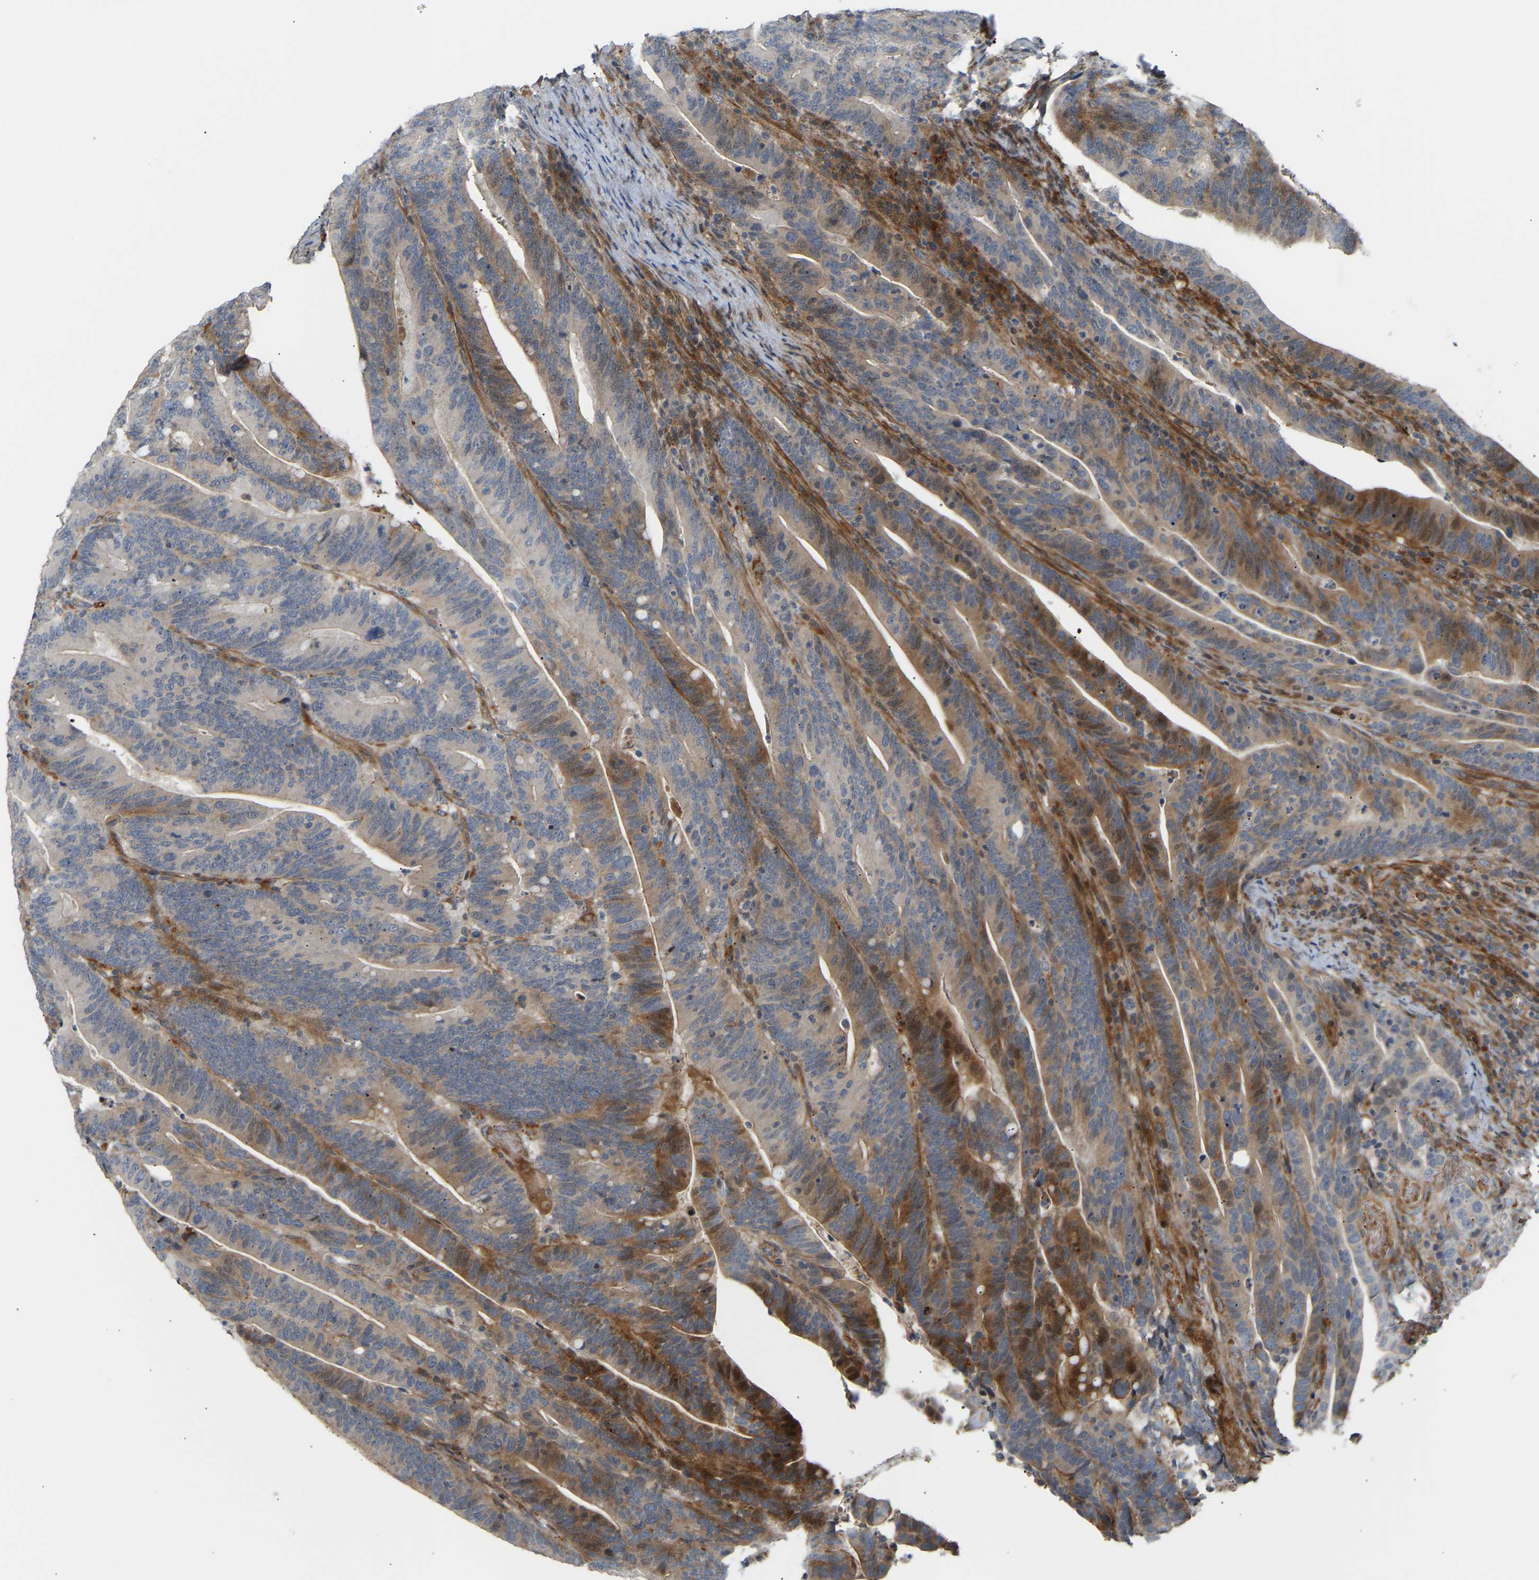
{"staining": {"intensity": "moderate", "quantity": "25%-75%", "location": "cytoplasmic/membranous"}, "tissue": "colorectal cancer", "cell_type": "Tumor cells", "image_type": "cancer", "snomed": [{"axis": "morphology", "description": "Adenocarcinoma, NOS"}, {"axis": "topography", "description": "Colon"}], "caption": "A brown stain highlights moderate cytoplasmic/membranous positivity of a protein in adenocarcinoma (colorectal) tumor cells.", "gene": "POGLUT2", "patient": {"sex": "female", "age": 66}}